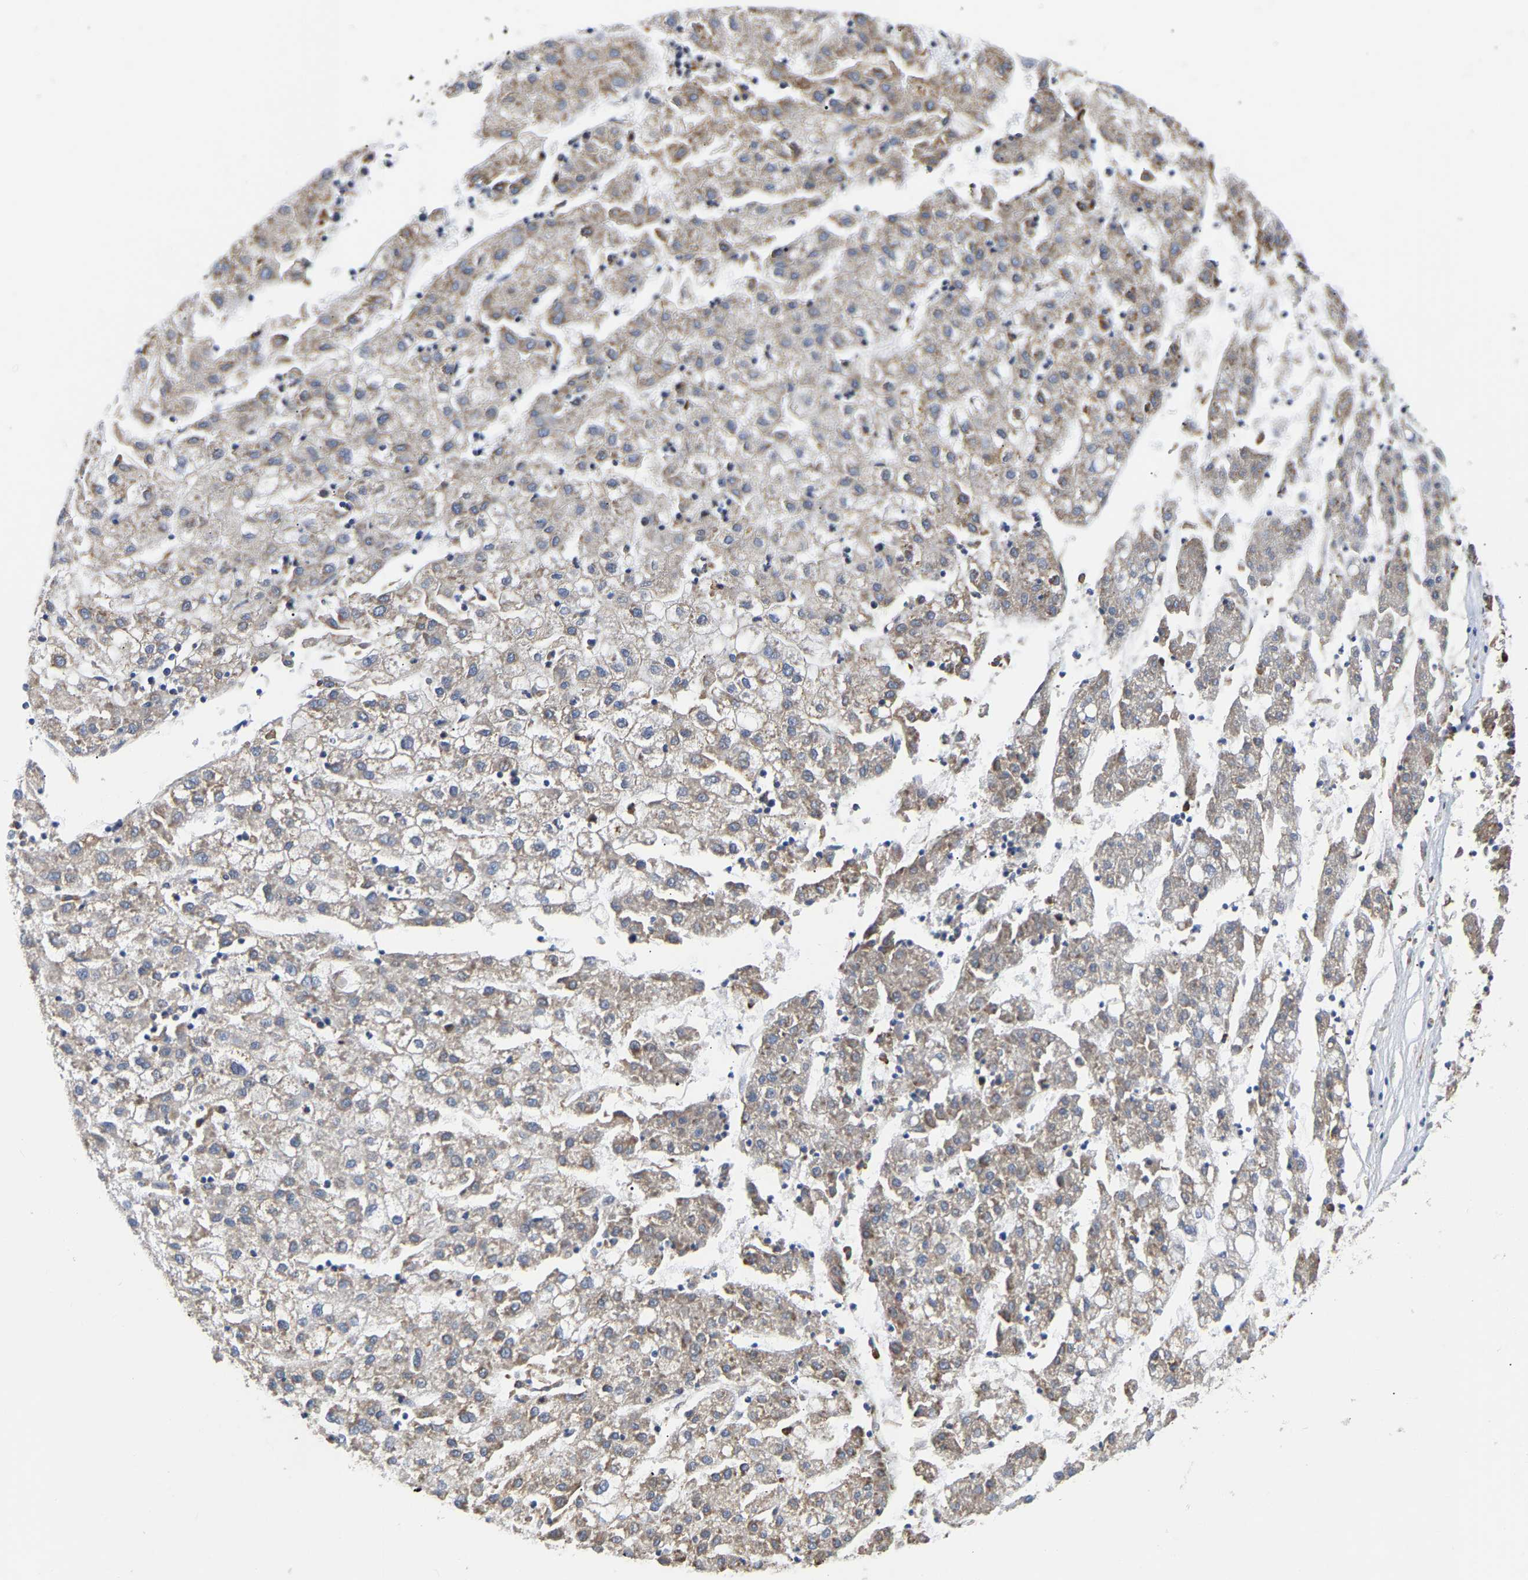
{"staining": {"intensity": "weak", "quantity": "<25%", "location": "cytoplasmic/membranous"}, "tissue": "liver cancer", "cell_type": "Tumor cells", "image_type": "cancer", "snomed": [{"axis": "morphology", "description": "Carcinoma, Hepatocellular, NOS"}, {"axis": "topography", "description": "Liver"}], "caption": "The image displays no staining of tumor cells in liver hepatocellular carcinoma.", "gene": "ARAP1", "patient": {"sex": "male", "age": 72}}